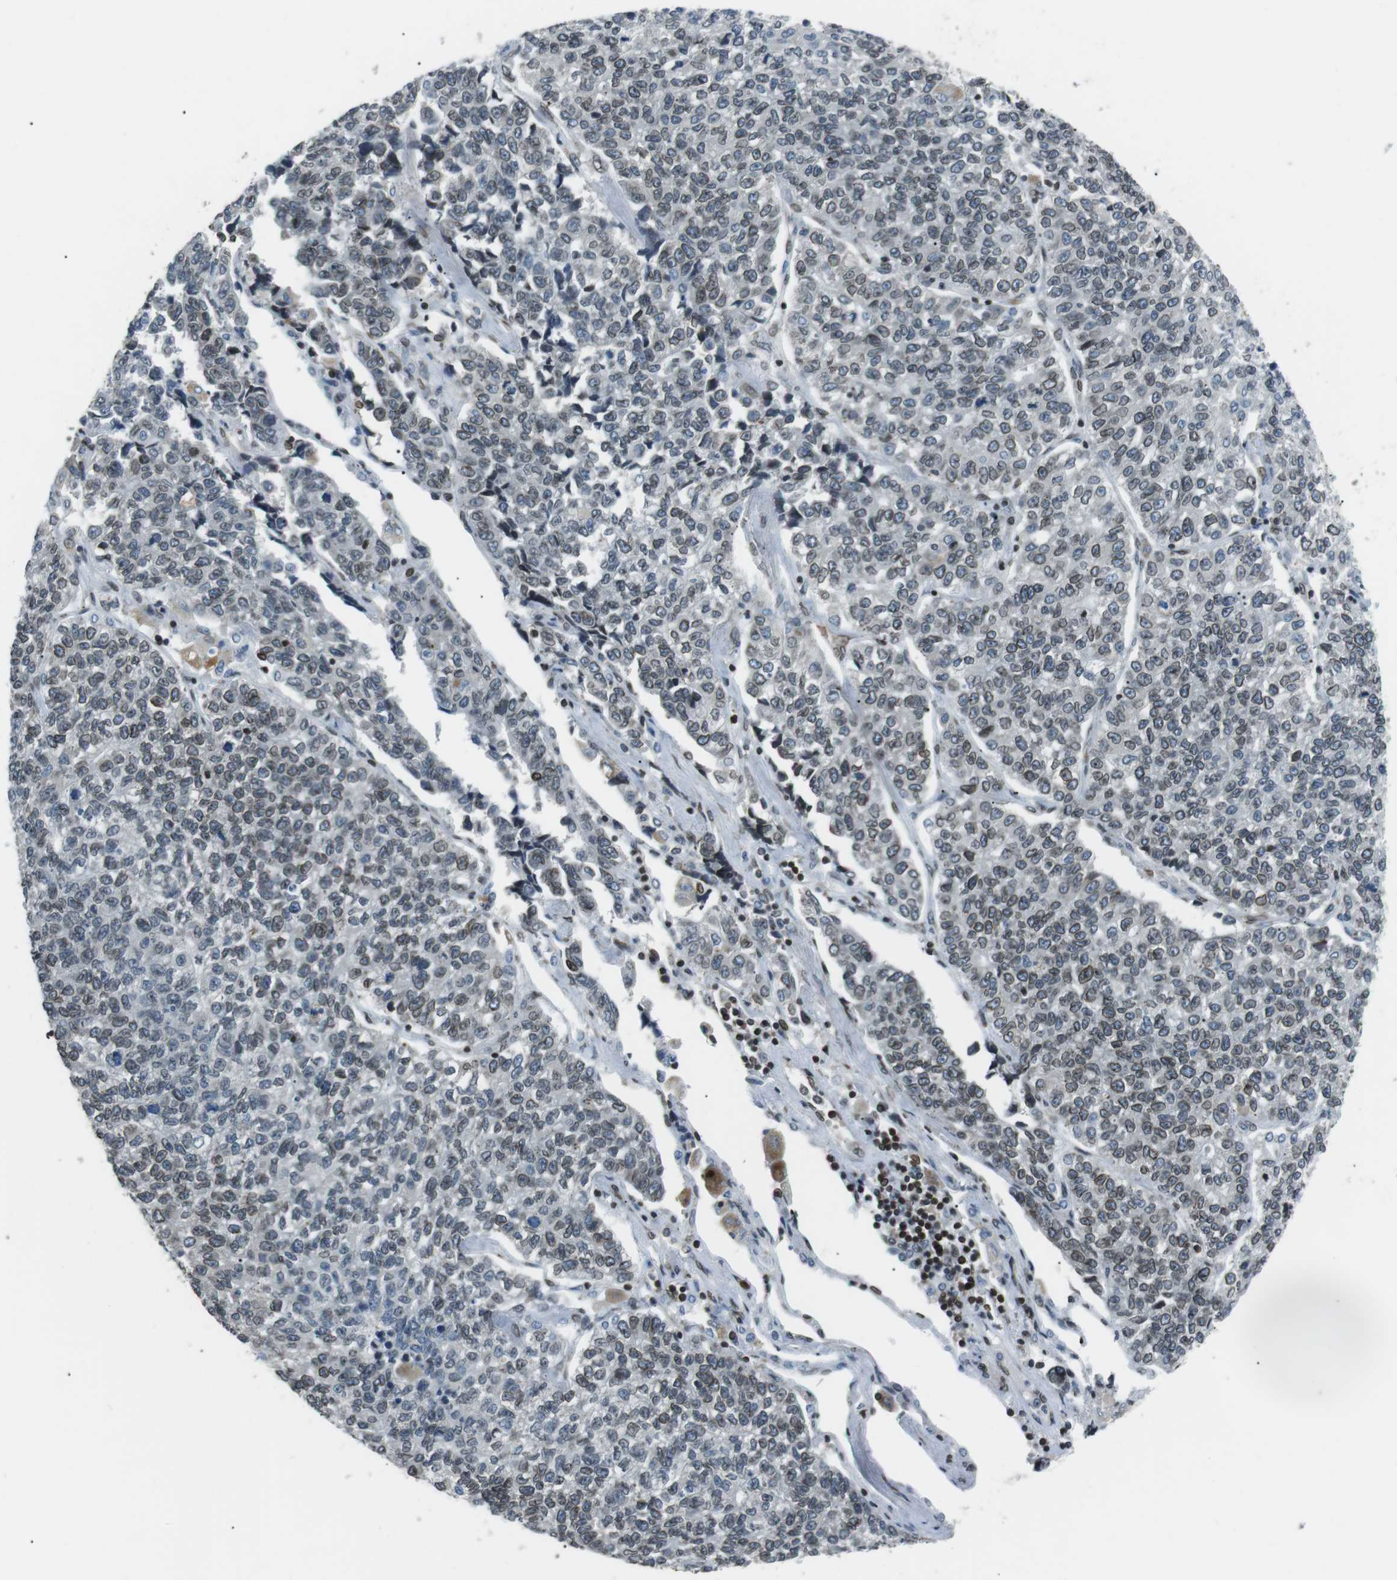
{"staining": {"intensity": "moderate", "quantity": ">75%", "location": "cytoplasmic/membranous,nuclear"}, "tissue": "lung cancer", "cell_type": "Tumor cells", "image_type": "cancer", "snomed": [{"axis": "morphology", "description": "Adenocarcinoma, NOS"}, {"axis": "topography", "description": "Lung"}], "caption": "Tumor cells exhibit moderate cytoplasmic/membranous and nuclear staining in approximately >75% of cells in lung adenocarcinoma. (Brightfield microscopy of DAB IHC at high magnification).", "gene": "TMX4", "patient": {"sex": "male", "age": 49}}